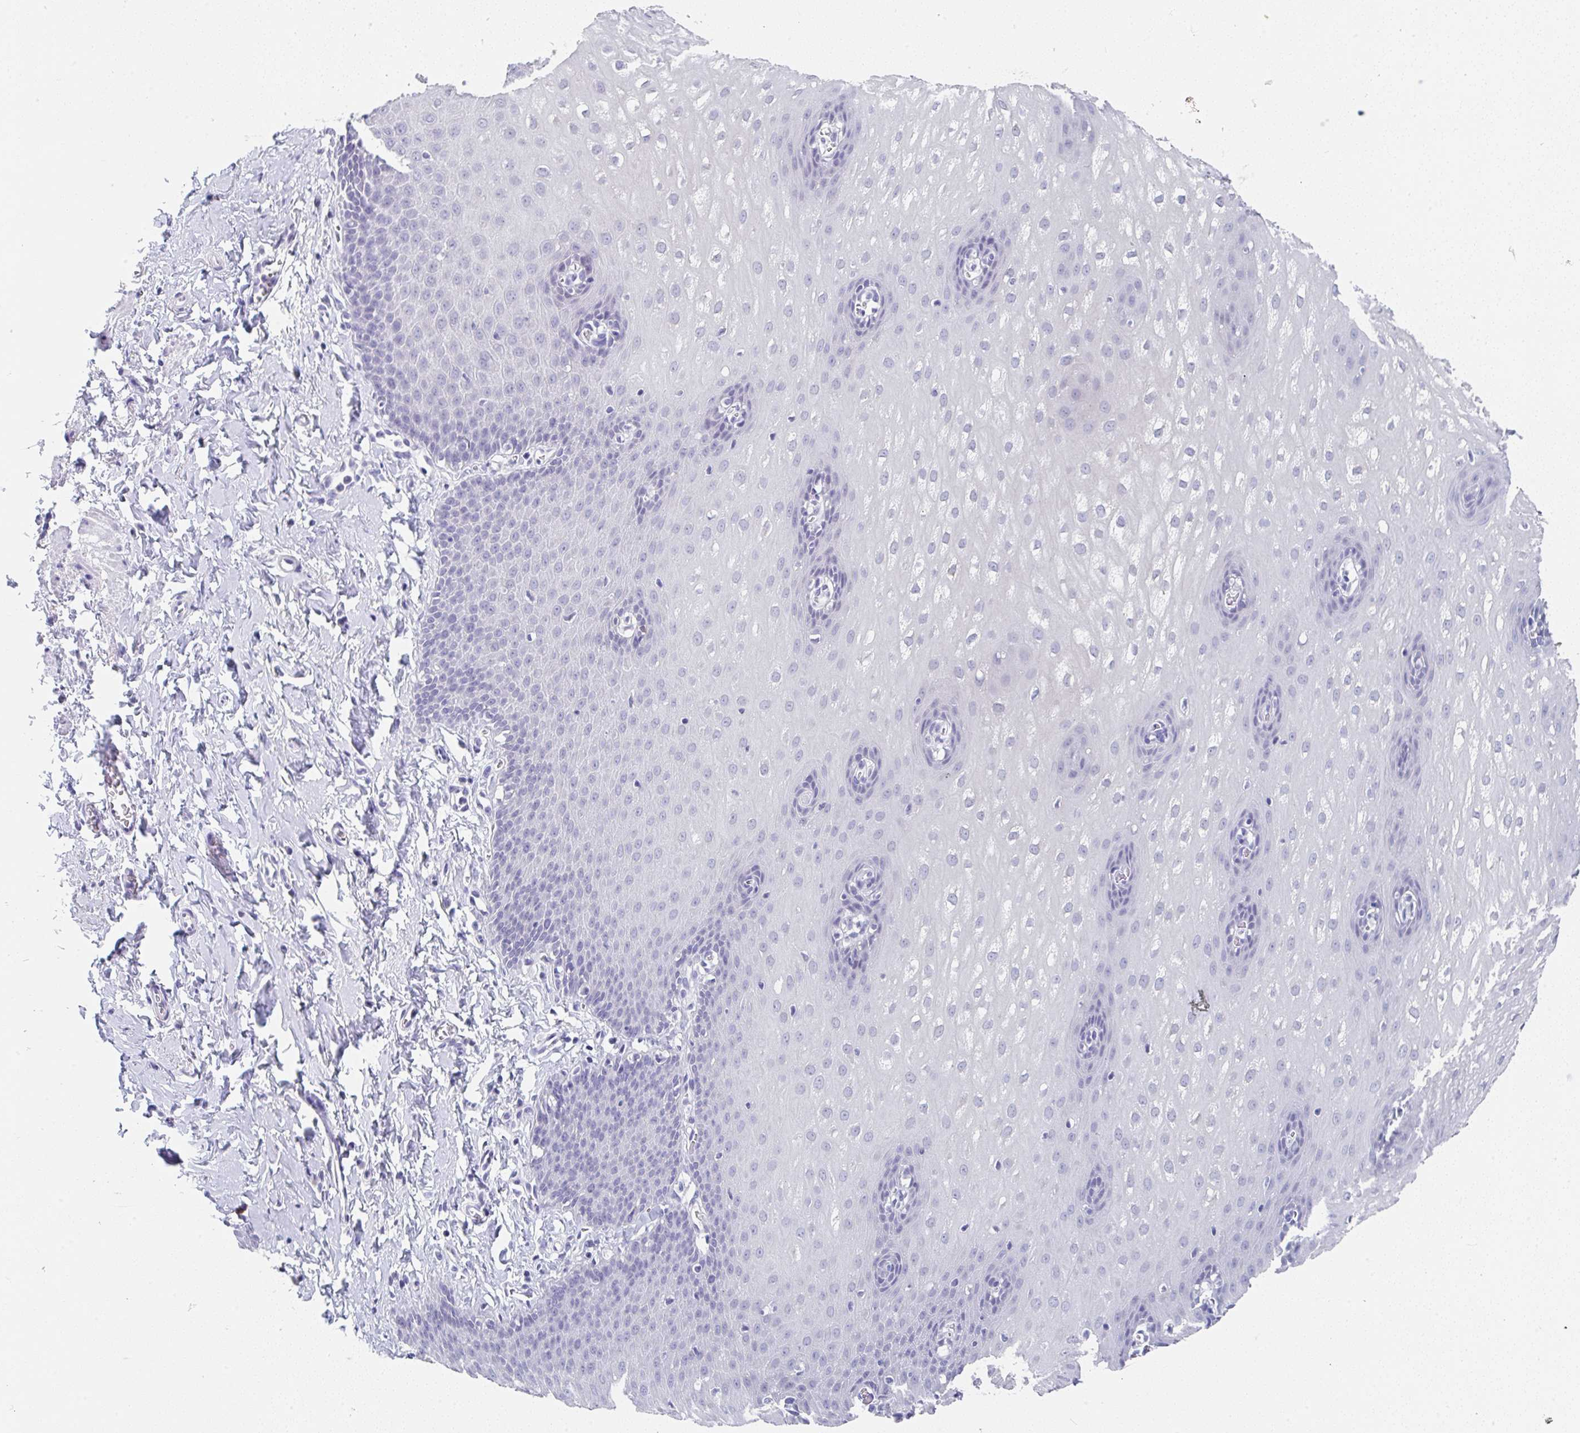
{"staining": {"intensity": "weak", "quantity": "<25%", "location": "nuclear"}, "tissue": "esophagus", "cell_type": "Squamous epithelial cells", "image_type": "normal", "snomed": [{"axis": "morphology", "description": "Normal tissue, NOS"}, {"axis": "topography", "description": "Esophagus"}], "caption": "Immunohistochemistry of benign human esophagus reveals no expression in squamous epithelial cells.", "gene": "TNFRSF8", "patient": {"sex": "male", "age": 70}}